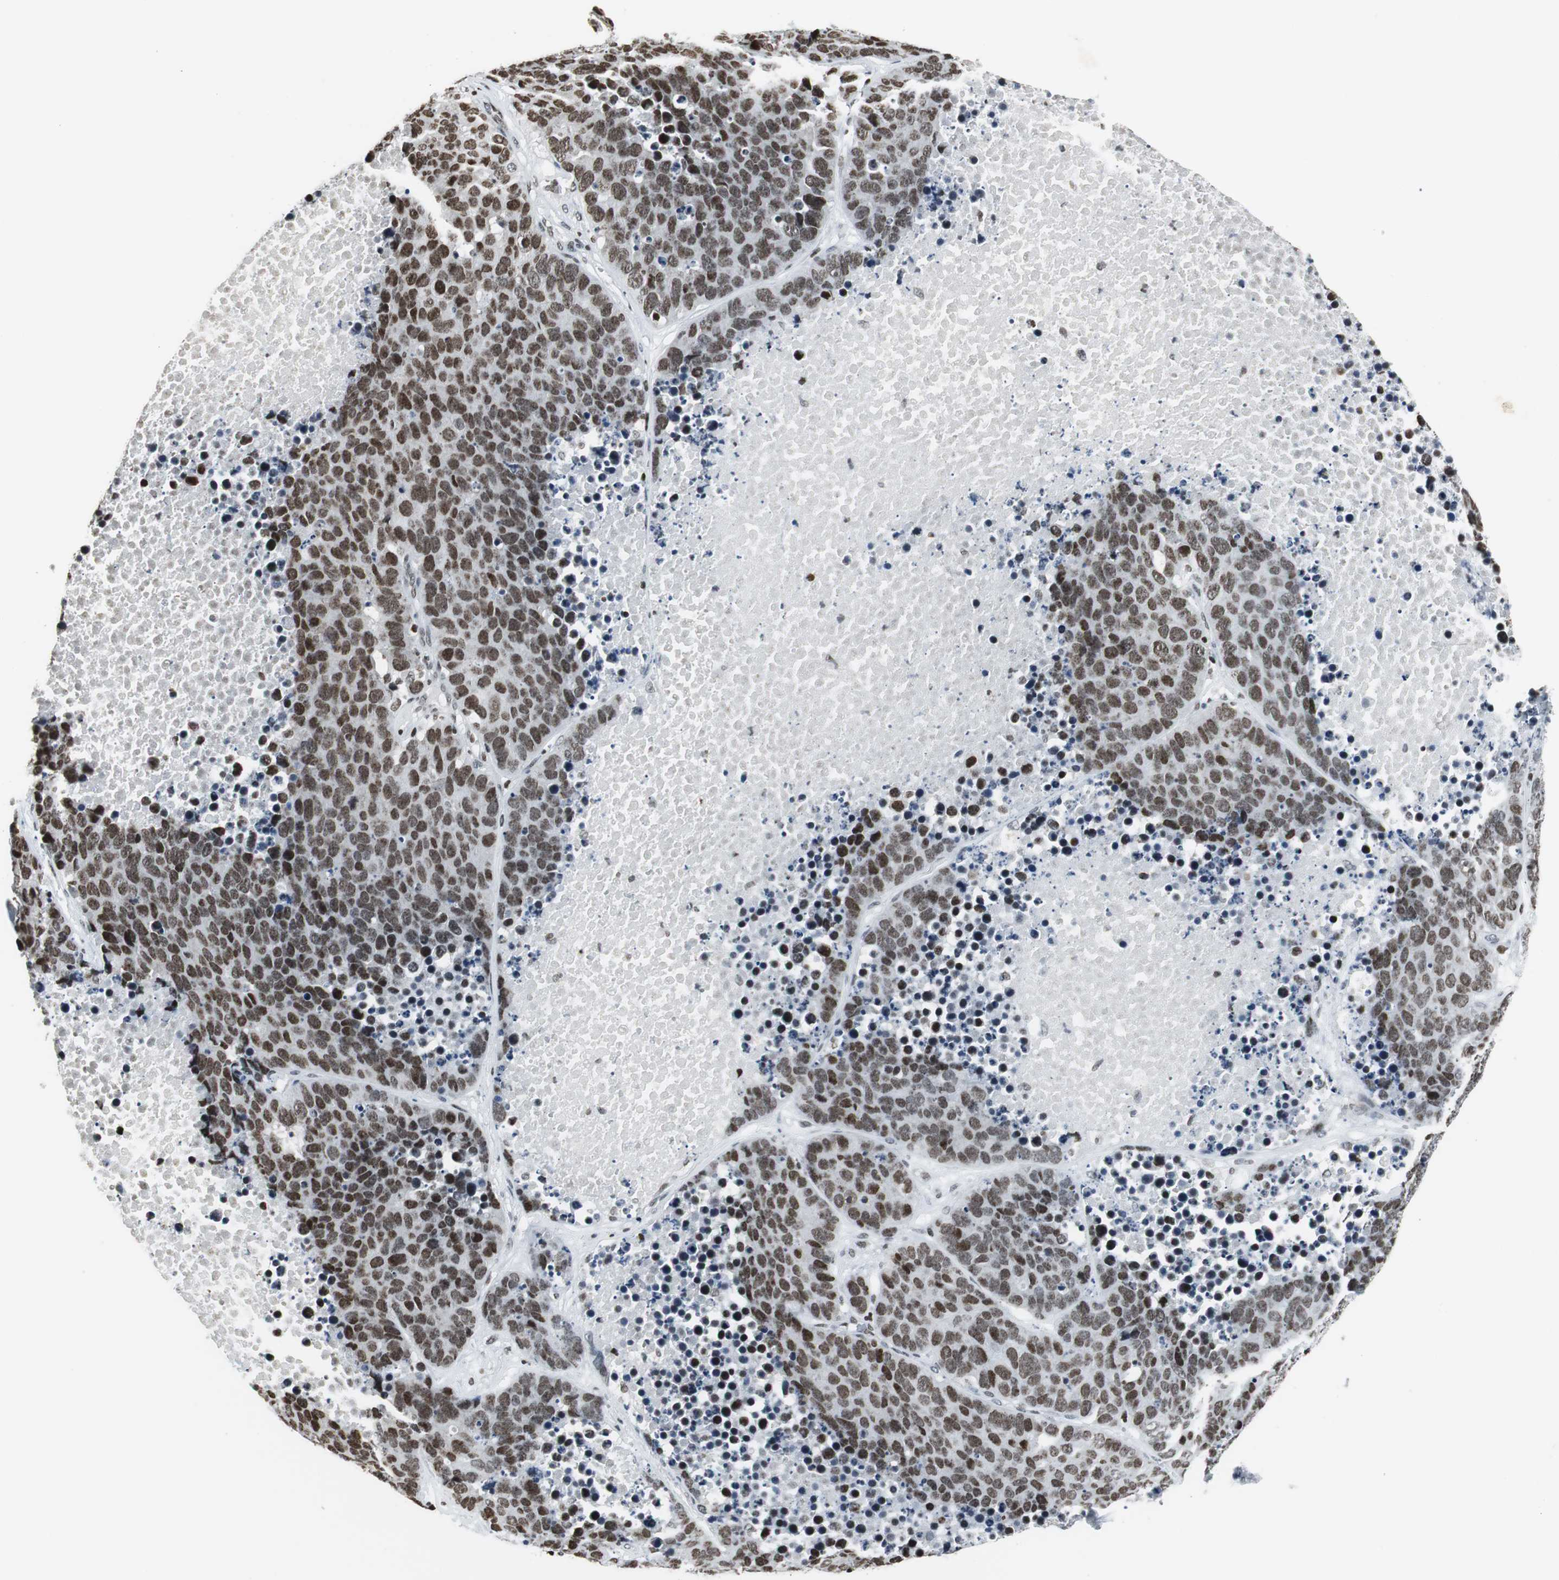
{"staining": {"intensity": "moderate", "quantity": ">75%", "location": "nuclear"}, "tissue": "carcinoid", "cell_type": "Tumor cells", "image_type": "cancer", "snomed": [{"axis": "morphology", "description": "Carcinoid, malignant, NOS"}, {"axis": "topography", "description": "Lung"}], "caption": "Approximately >75% of tumor cells in human malignant carcinoid demonstrate moderate nuclear protein expression as visualized by brown immunohistochemical staining.", "gene": "RBBP4", "patient": {"sex": "male", "age": 60}}